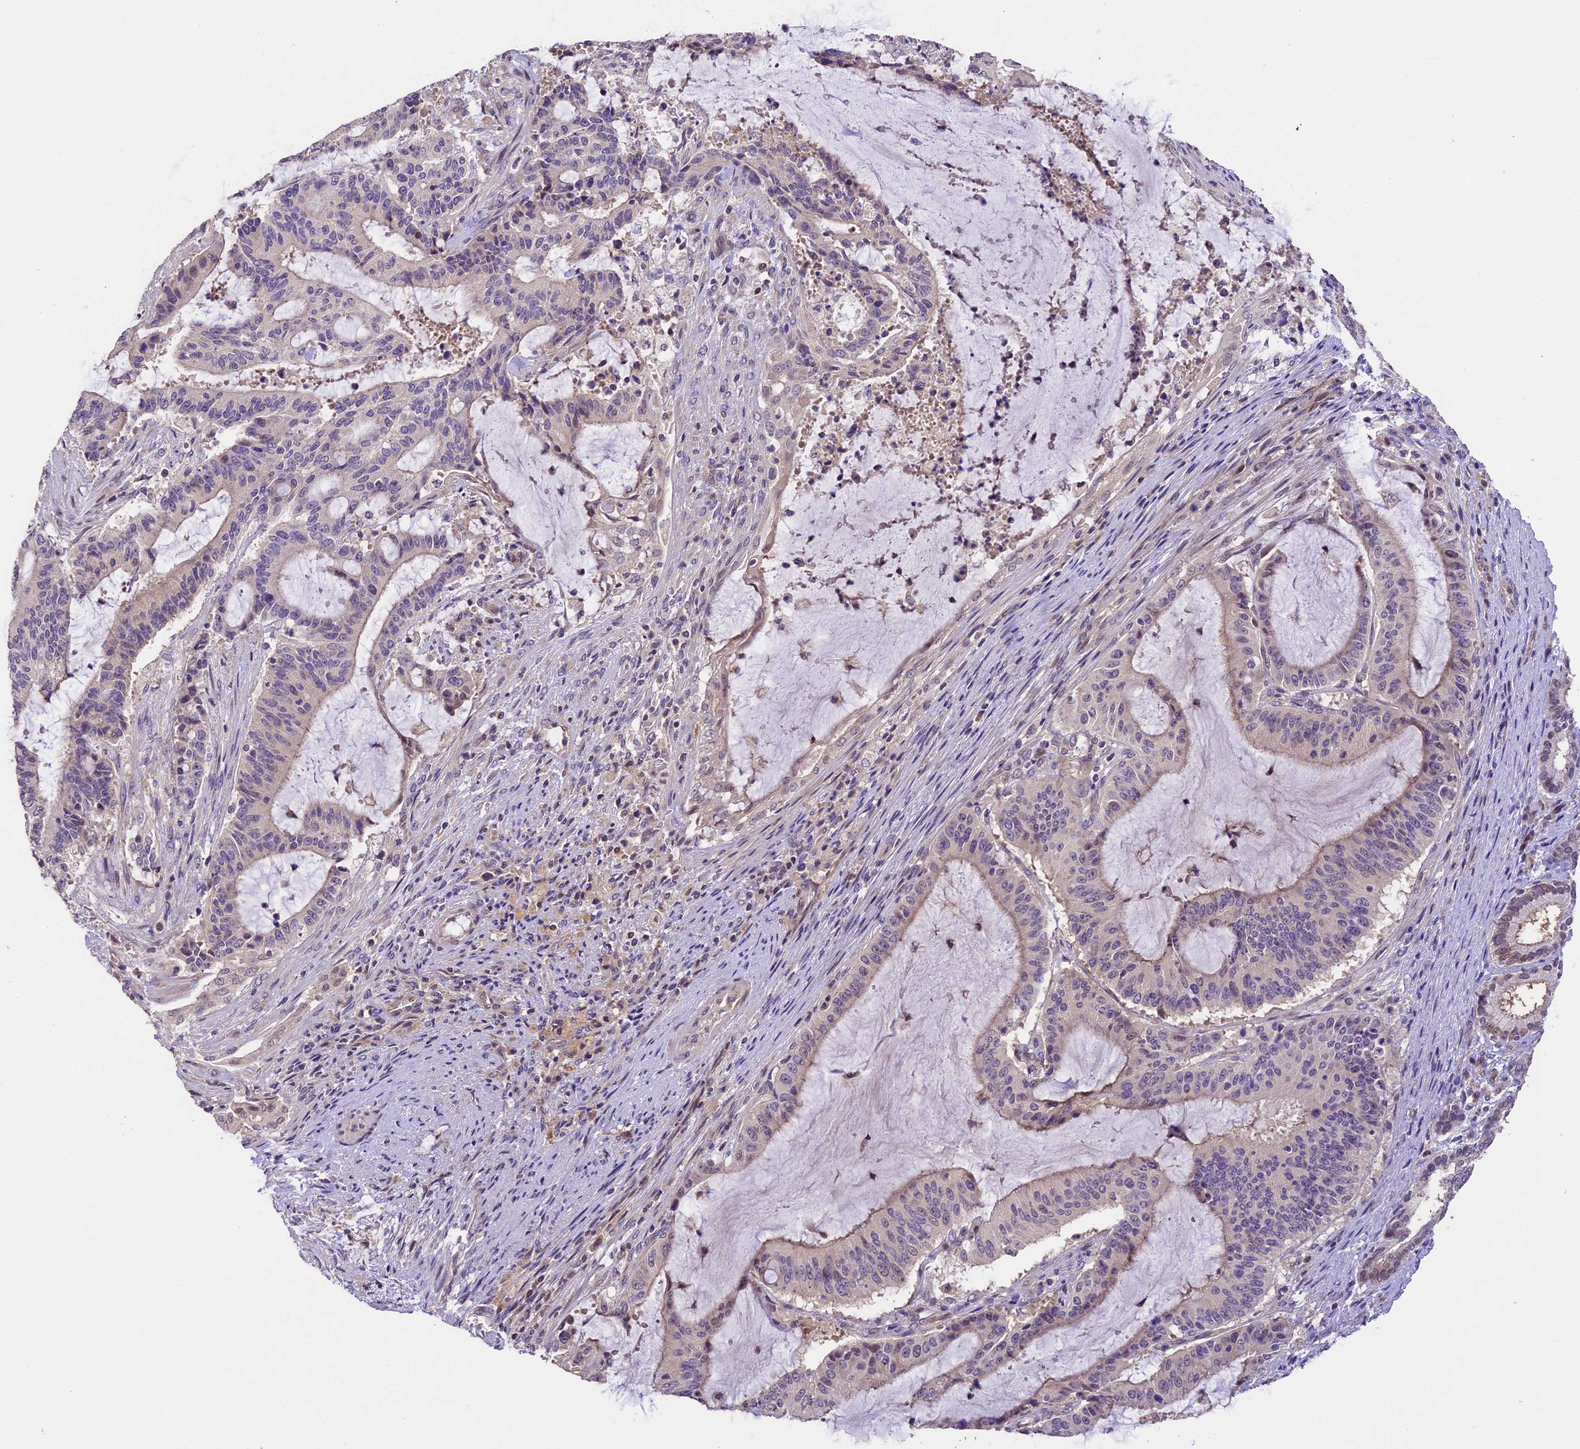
{"staining": {"intensity": "negative", "quantity": "none", "location": "none"}, "tissue": "liver cancer", "cell_type": "Tumor cells", "image_type": "cancer", "snomed": [{"axis": "morphology", "description": "Normal tissue, NOS"}, {"axis": "morphology", "description": "Cholangiocarcinoma"}, {"axis": "topography", "description": "Liver"}, {"axis": "topography", "description": "Peripheral nerve tissue"}], "caption": "The immunohistochemistry (IHC) image has no significant staining in tumor cells of liver cancer (cholangiocarcinoma) tissue.", "gene": "DGKH", "patient": {"sex": "female", "age": 73}}